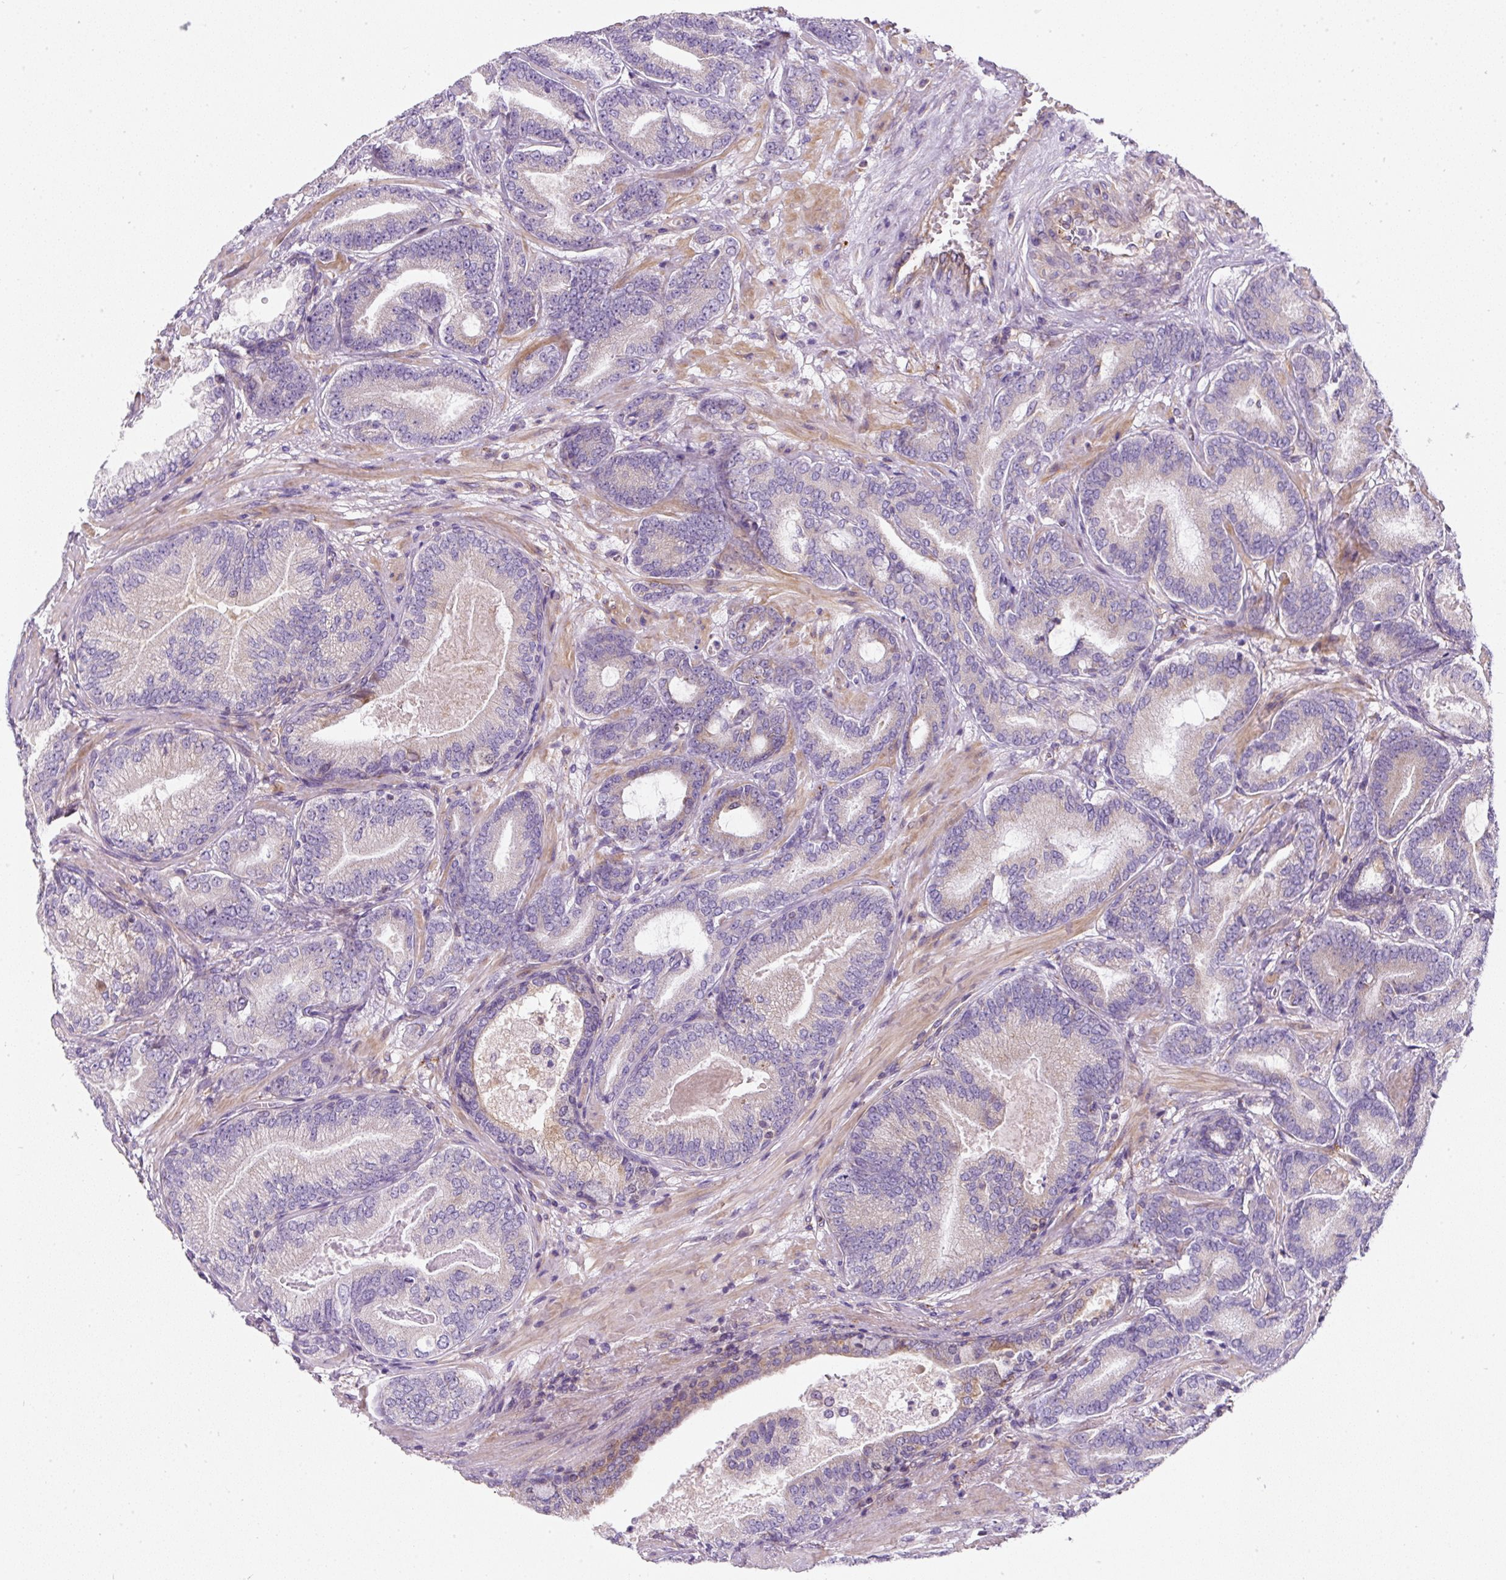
{"staining": {"intensity": "negative", "quantity": "none", "location": "none"}, "tissue": "prostate cancer", "cell_type": "Tumor cells", "image_type": "cancer", "snomed": [{"axis": "morphology", "description": "Adenocarcinoma, Low grade"}, {"axis": "topography", "description": "Prostate and seminal vesicle, NOS"}], "caption": "Tumor cells show no significant protein expression in prostate low-grade adenocarcinoma.", "gene": "ERAP2", "patient": {"sex": "male", "age": 61}}